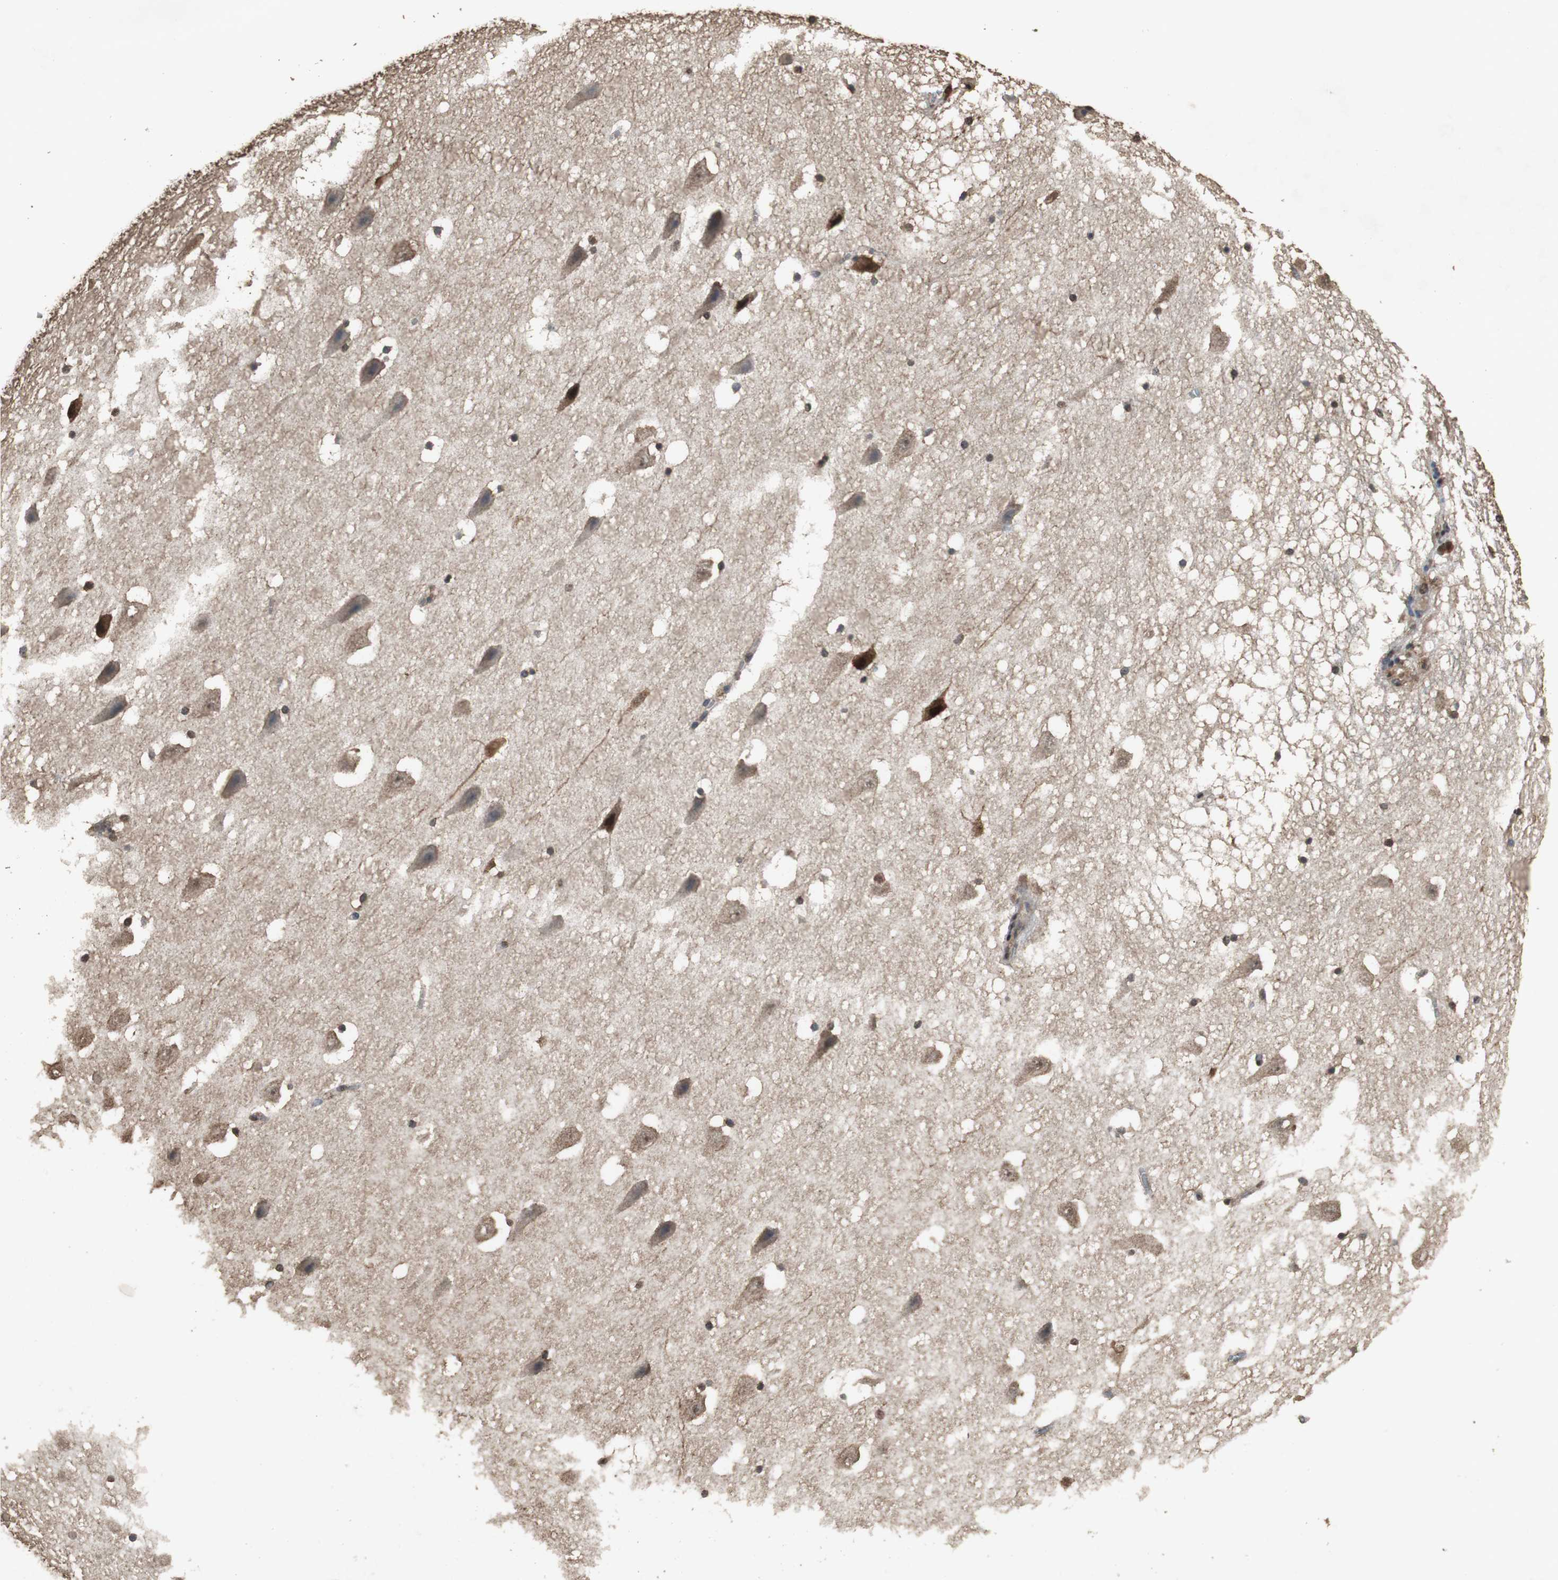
{"staining": {"intensity": "moderate", "quantity": ">75%", "location": "cytoplasmic/membranous,nuclear"}, "tissue": "hippocampus", "cell_type": "Glial cells", "image_type": "normal", "snomed": [{"axis": "morphology", "description": "Normal tissue, NOS"}, {"axis": "topography", "description": "Hippocampus"}], "caption": "A brown stain labels moderate cytoplasmic/membranous,nuclear positivity of a protein in glial cells of normal hippocampus.", "gene": "PPP1R13B", "patient": {"sex": "male", "age": 45}}